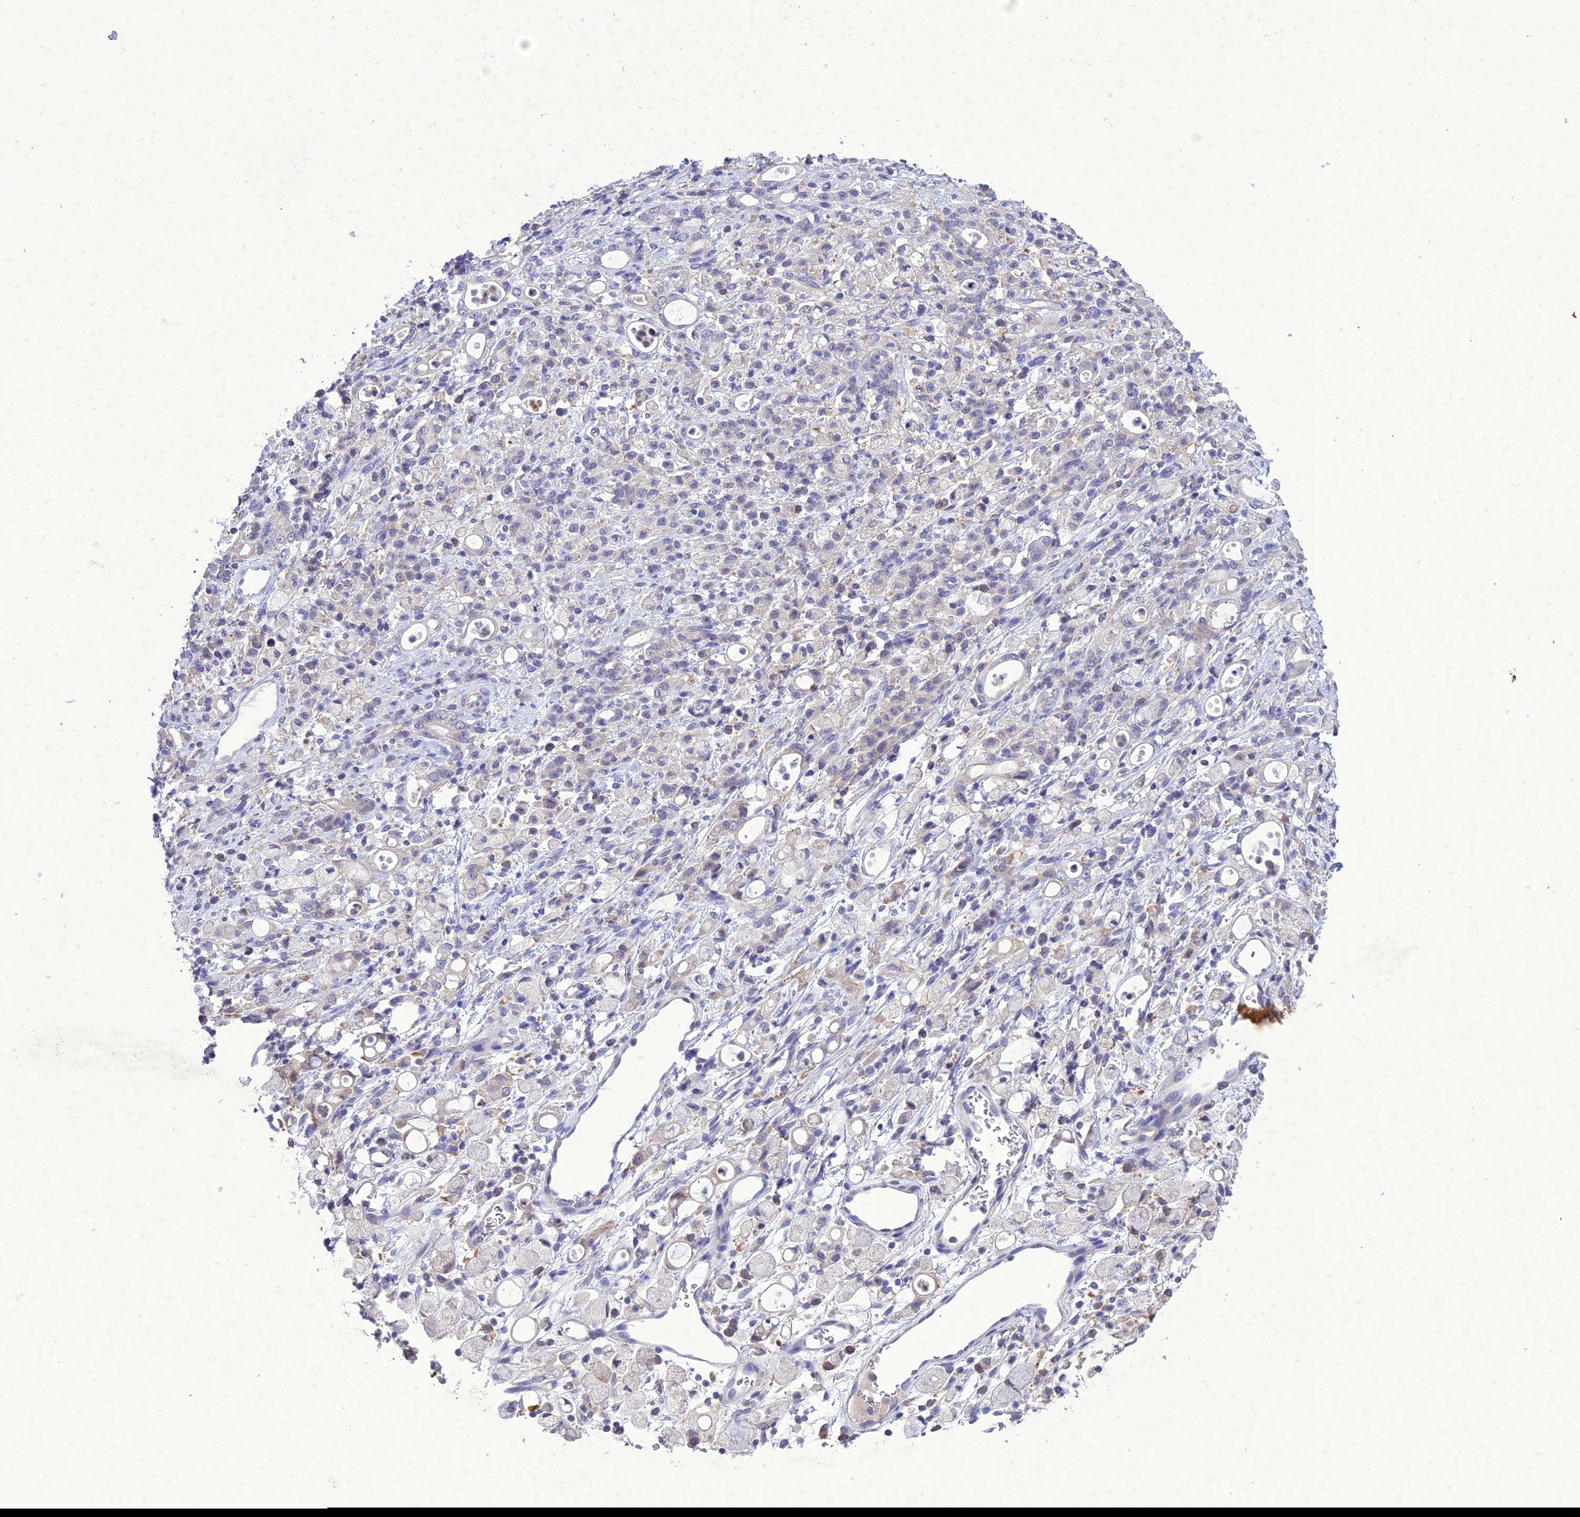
{"staining": {"intensity": "negative", "quantity": "none", "location": "none"}, "tissue": "stomach cancer", "cell_type": "Tumor cells", "image_type": "cancer", "snomed": [{"axis": "morphology", "description": "Adenocarcinoma, NOS"}, {"axis": "topography", "description": "Stomach"}], "caption": "There is no significant staining in tumor cells of stomach cancer (adenocarcinoma). (Stains: DAB (3,3'-diaminobenzidine) IHC with hematoxylin counter stain, Microscopy: brightfield microscopy at high magnification).", "gene": "SNX24", "patient": {"sex": "female", "age": 60}}